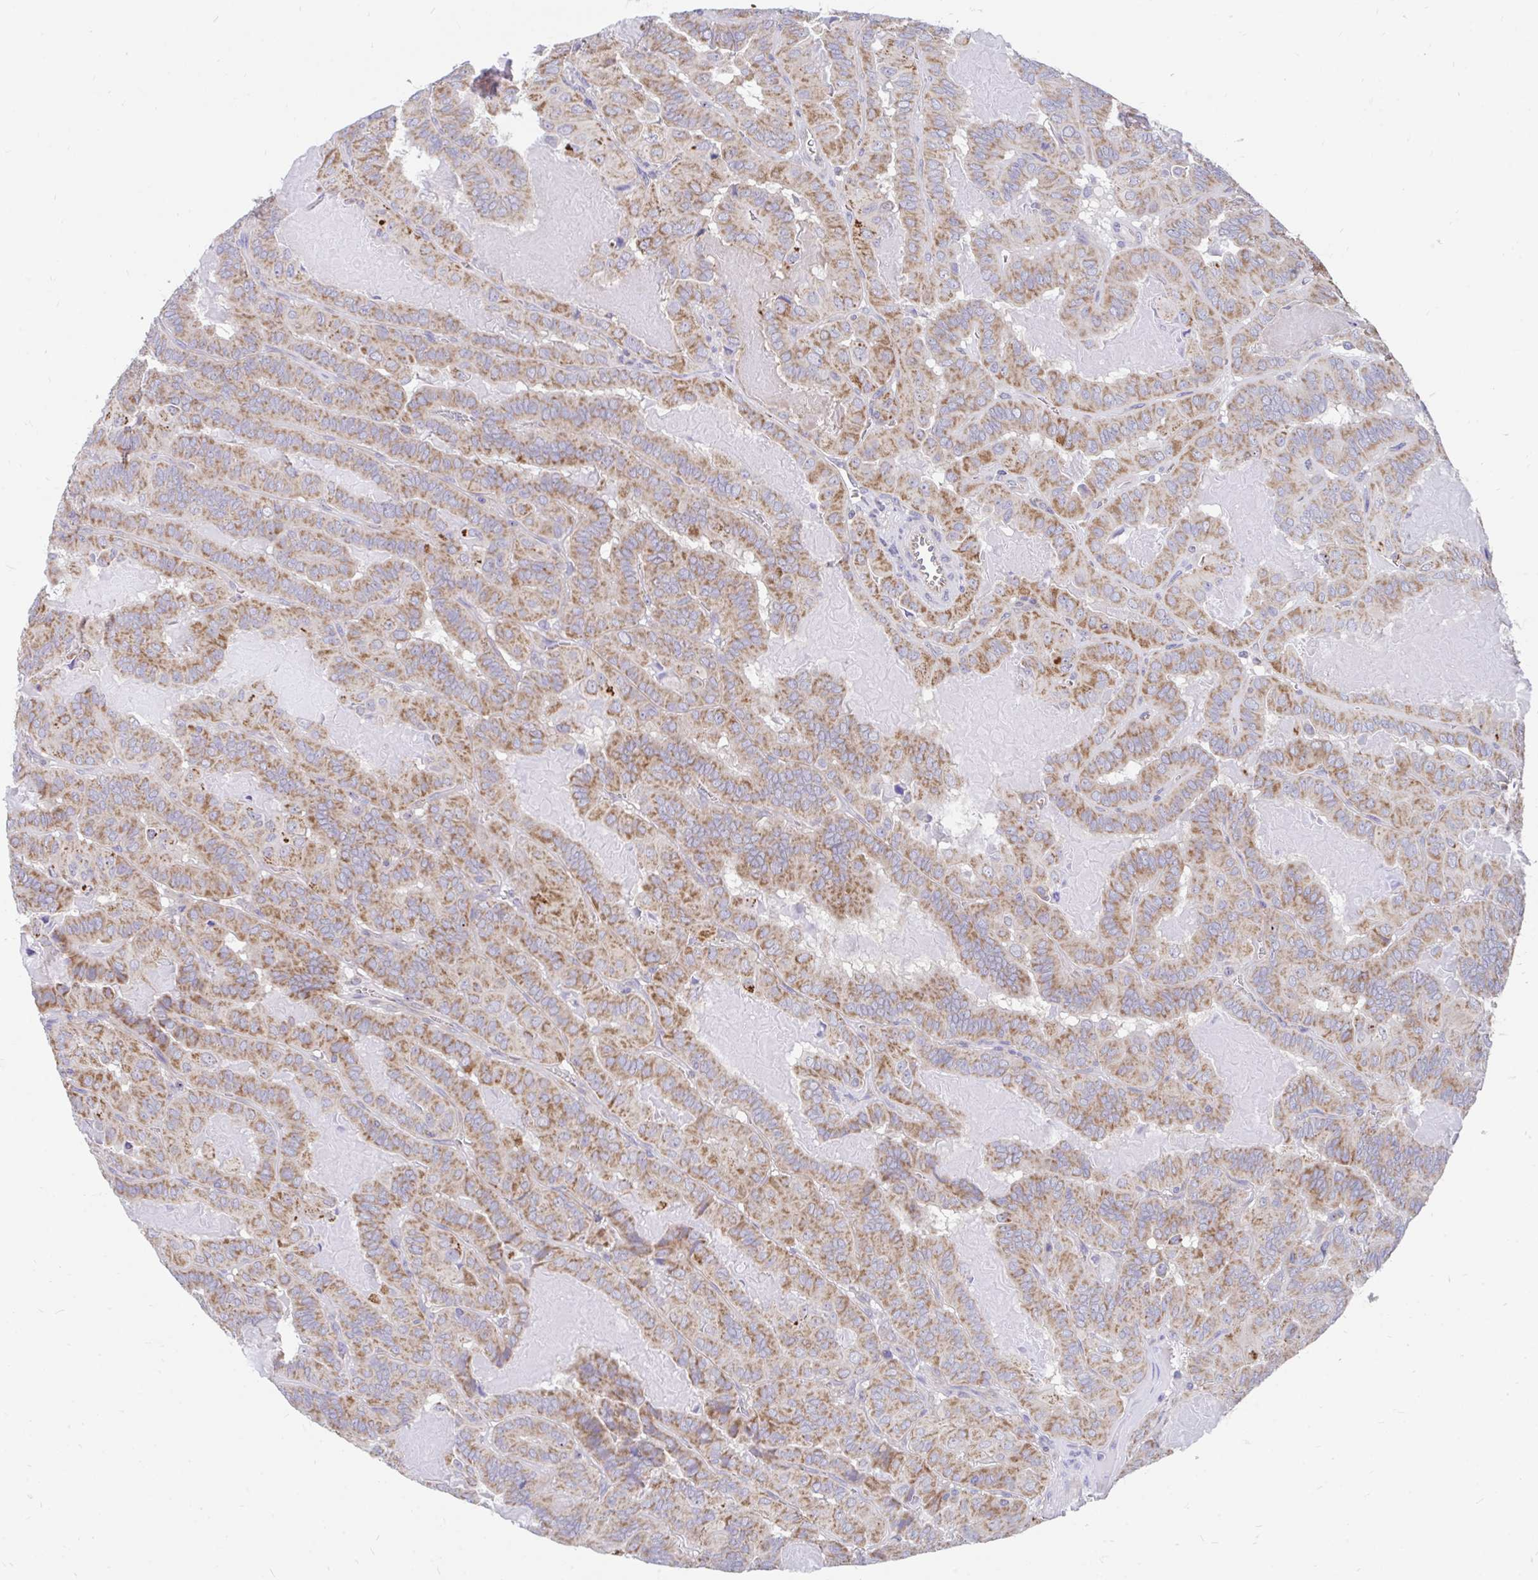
{"staining": {"intensity": "moderate", "quantity": "25%-75%", "location": "cytoplasmic/membranous,nuclear"}, "tissue": "thyroid cancer", "cell_type": "Tumor cells", "image_type": "cancer", "snomed": [{"axis": "morphology", "description": "Papillary adenocarcinoma, NOS"}, {"axis": "topography", "description": "Thyroid gland"}], "caption": "Immunohistochemistry photomicrograph of neoplastic tissue: human thyroid cancer stained using immunohistochemistry (IHC) demonstrates medium levels of moderate protein expression localized specifically in the cytoplasmic/membranous and nuclear of tumor cells, appearing as a cytoplasmic/membranous and nuclear brown color.", "gene": "FHIP1B", "patient": {"sex": "female", "age": 46}}